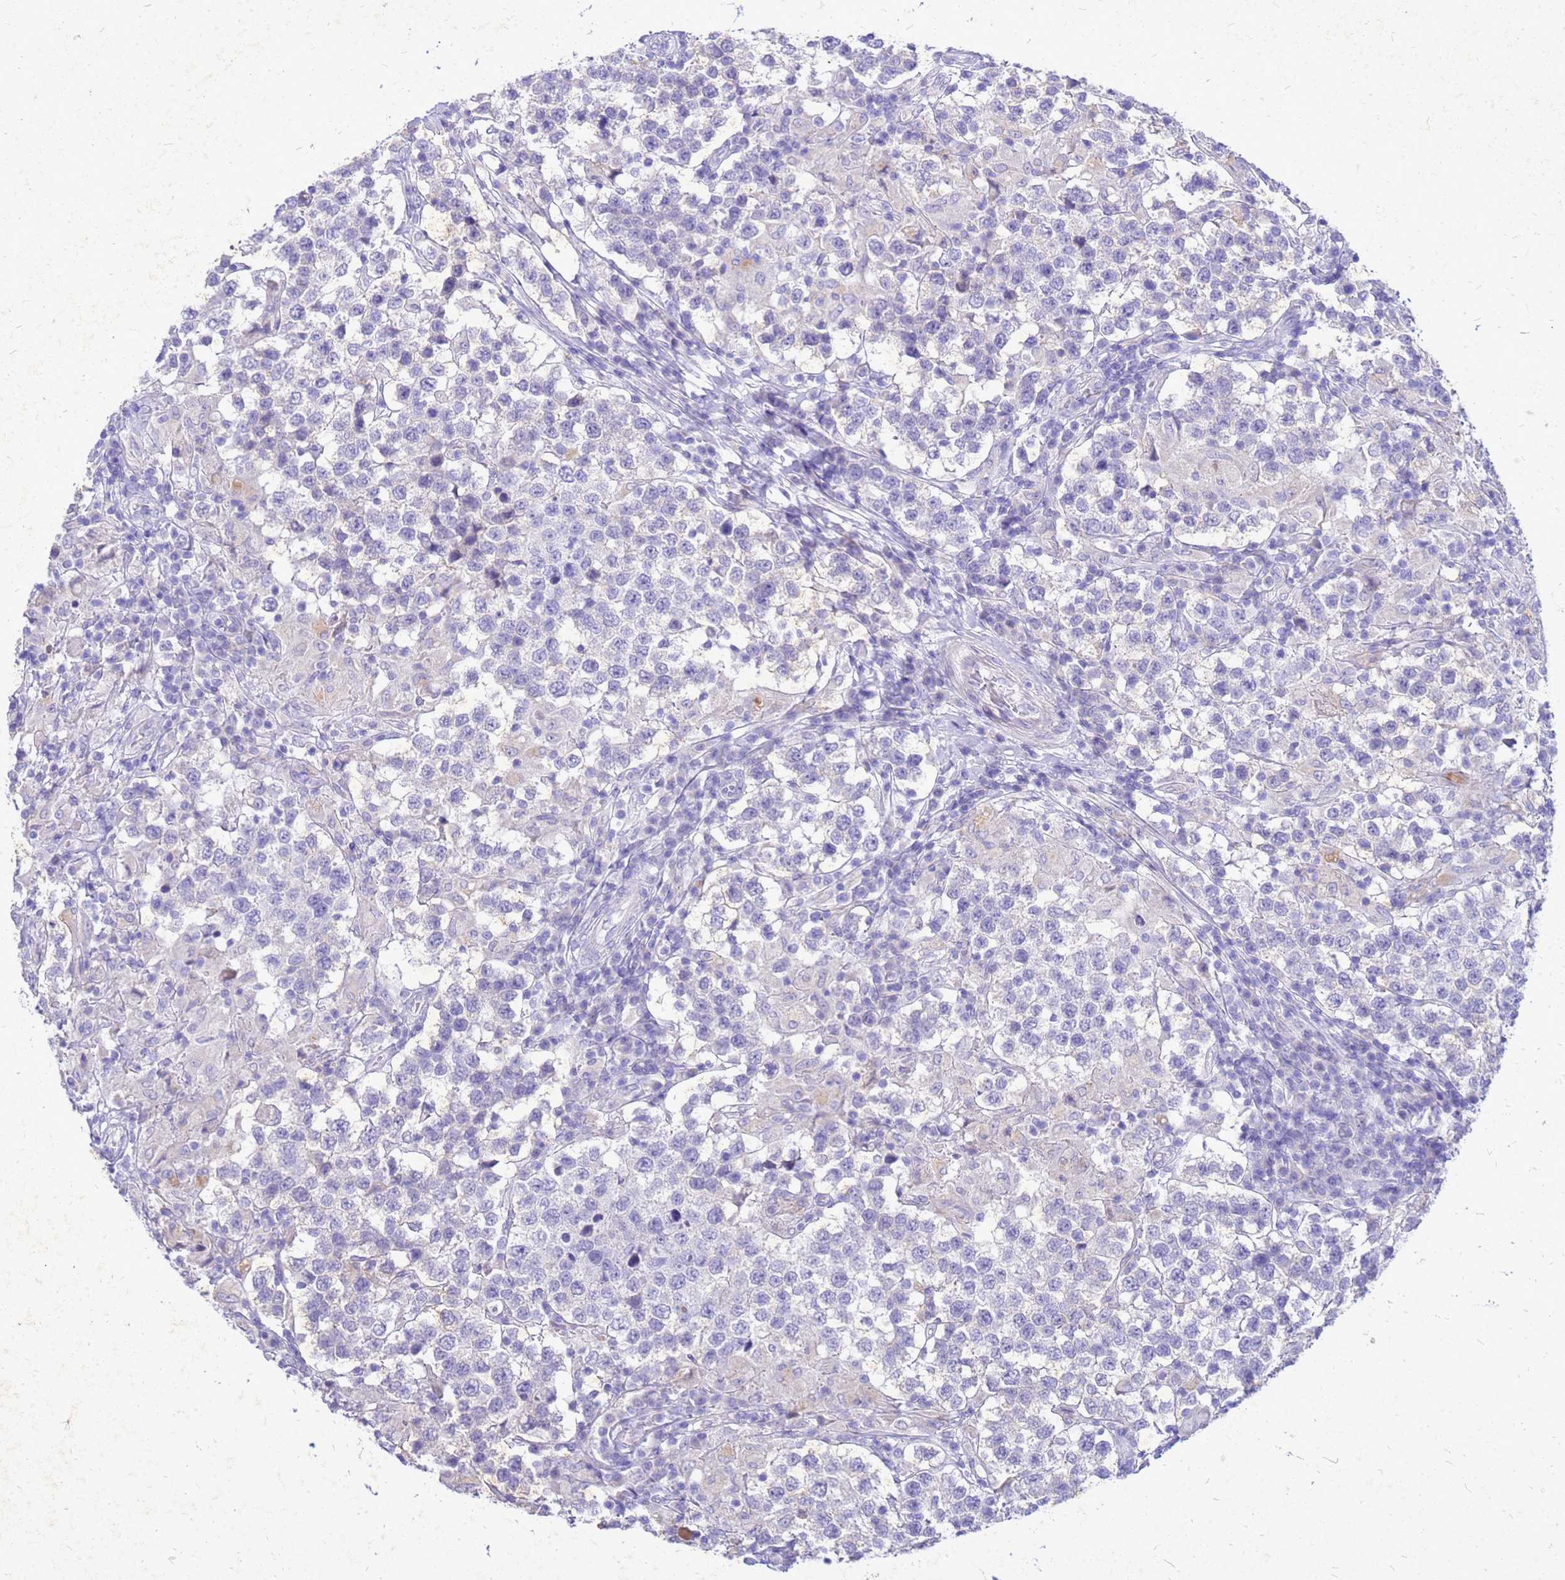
{"staining": {"intensity": "negative", "quantity": "none", "location": "none"}, "tissue": "testis cancer", "cell_type": "Tumor cells", "image_type": "cancer", "snomed": [{"axis": "morphology", "description": "Seminoma, NOS"}, {"axis": "morphology", "description": "Carcinoma, Embryonal, NOS"}, {"axis": "topography", "description": "Testis"}], "caption": "High magnification brightfield microscopy of testis seminoma stained with DAB (brown) and counterstained with hematoxylin (blue): tumor cells show no significant positivity.", "gene": "AKR1C1", "patient": {"sex": "male", "age": 41}}